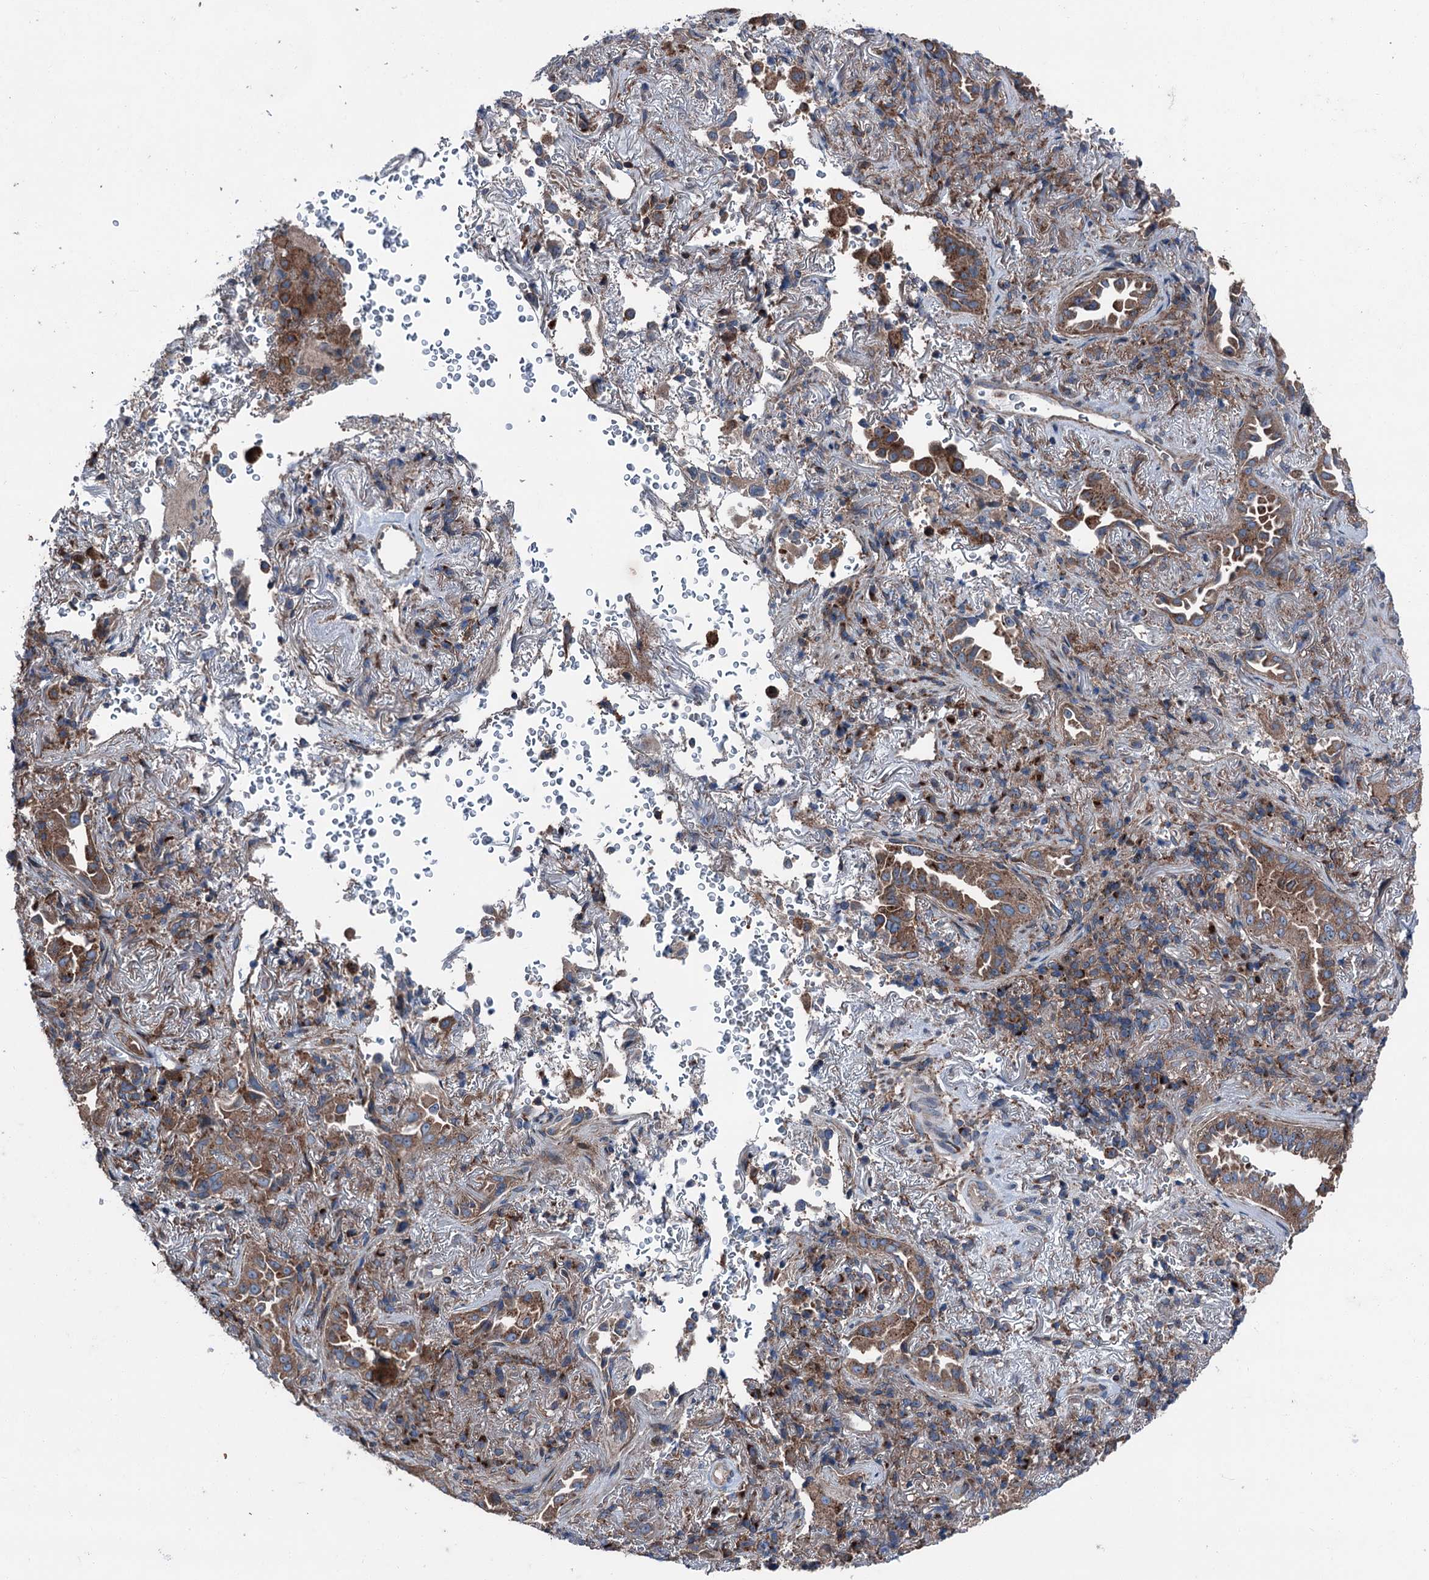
{"staining": {"intensity": "moderate", "quantity": ">75%", "location": "cytoplasmic/membranous"}, "tissue": "lung cancer", "cell_type": "Tumor cells", "image_type": "cancer", "snomed": [{"axis": "morphology", "description": "Adenocarcinoma, NOS"}, {"axis": "topography", "description": "Lung"}], "caption": "Adenocarcinoma (lung) was stained to show a protein in brown. There is medium levels of moderate cytoplasmic/membranous positivity in approximately >75% of tumor cells.", "gene": "RUFY1", "patient": {"sex": "female", "age": 69}}